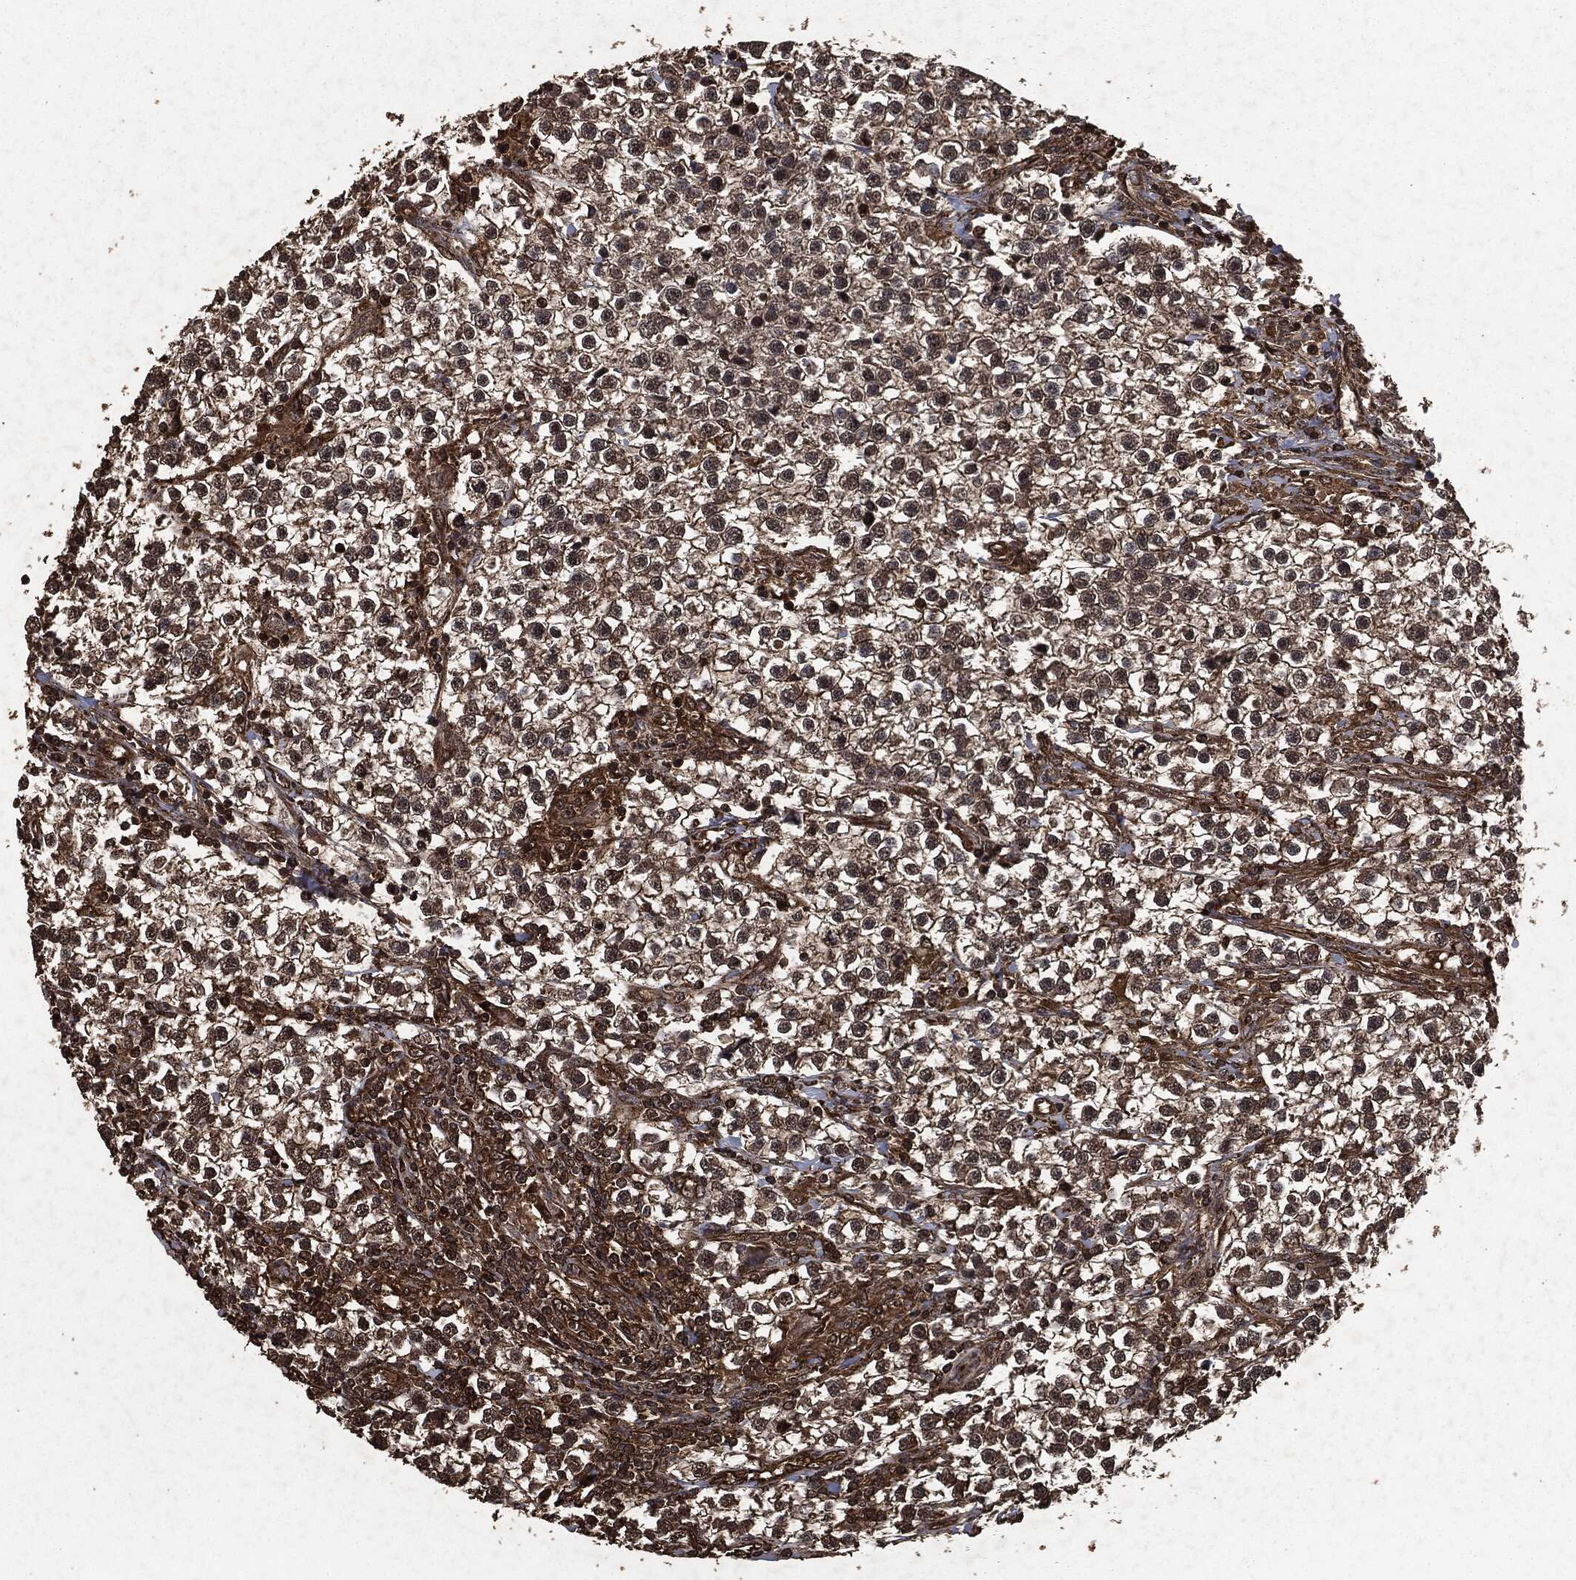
{"staining": {"intensity": "moderate", "quantity": "<25%", "location": "cytoplasmic/membranous"}, "tissue": "testis cancer", "cell_type": "Tumor cells", "image_type": "cancer", "snomed": [{"axis": "morphology", "description": "Seminoma, NOS"}, {"axis": "topography", "description": "Testis"}], "caption": "The photomicrograph displays staining of testis seminoma, revealing moderate cytoplasmic/membranous protein expression (brown color) within tumor cells. (DAB (3,3'-diaminobenzidine) IHC with brightfield microscopy, high magnification).", "gene": "HRAS", "patient": {"sex": "male", "age": 59}}